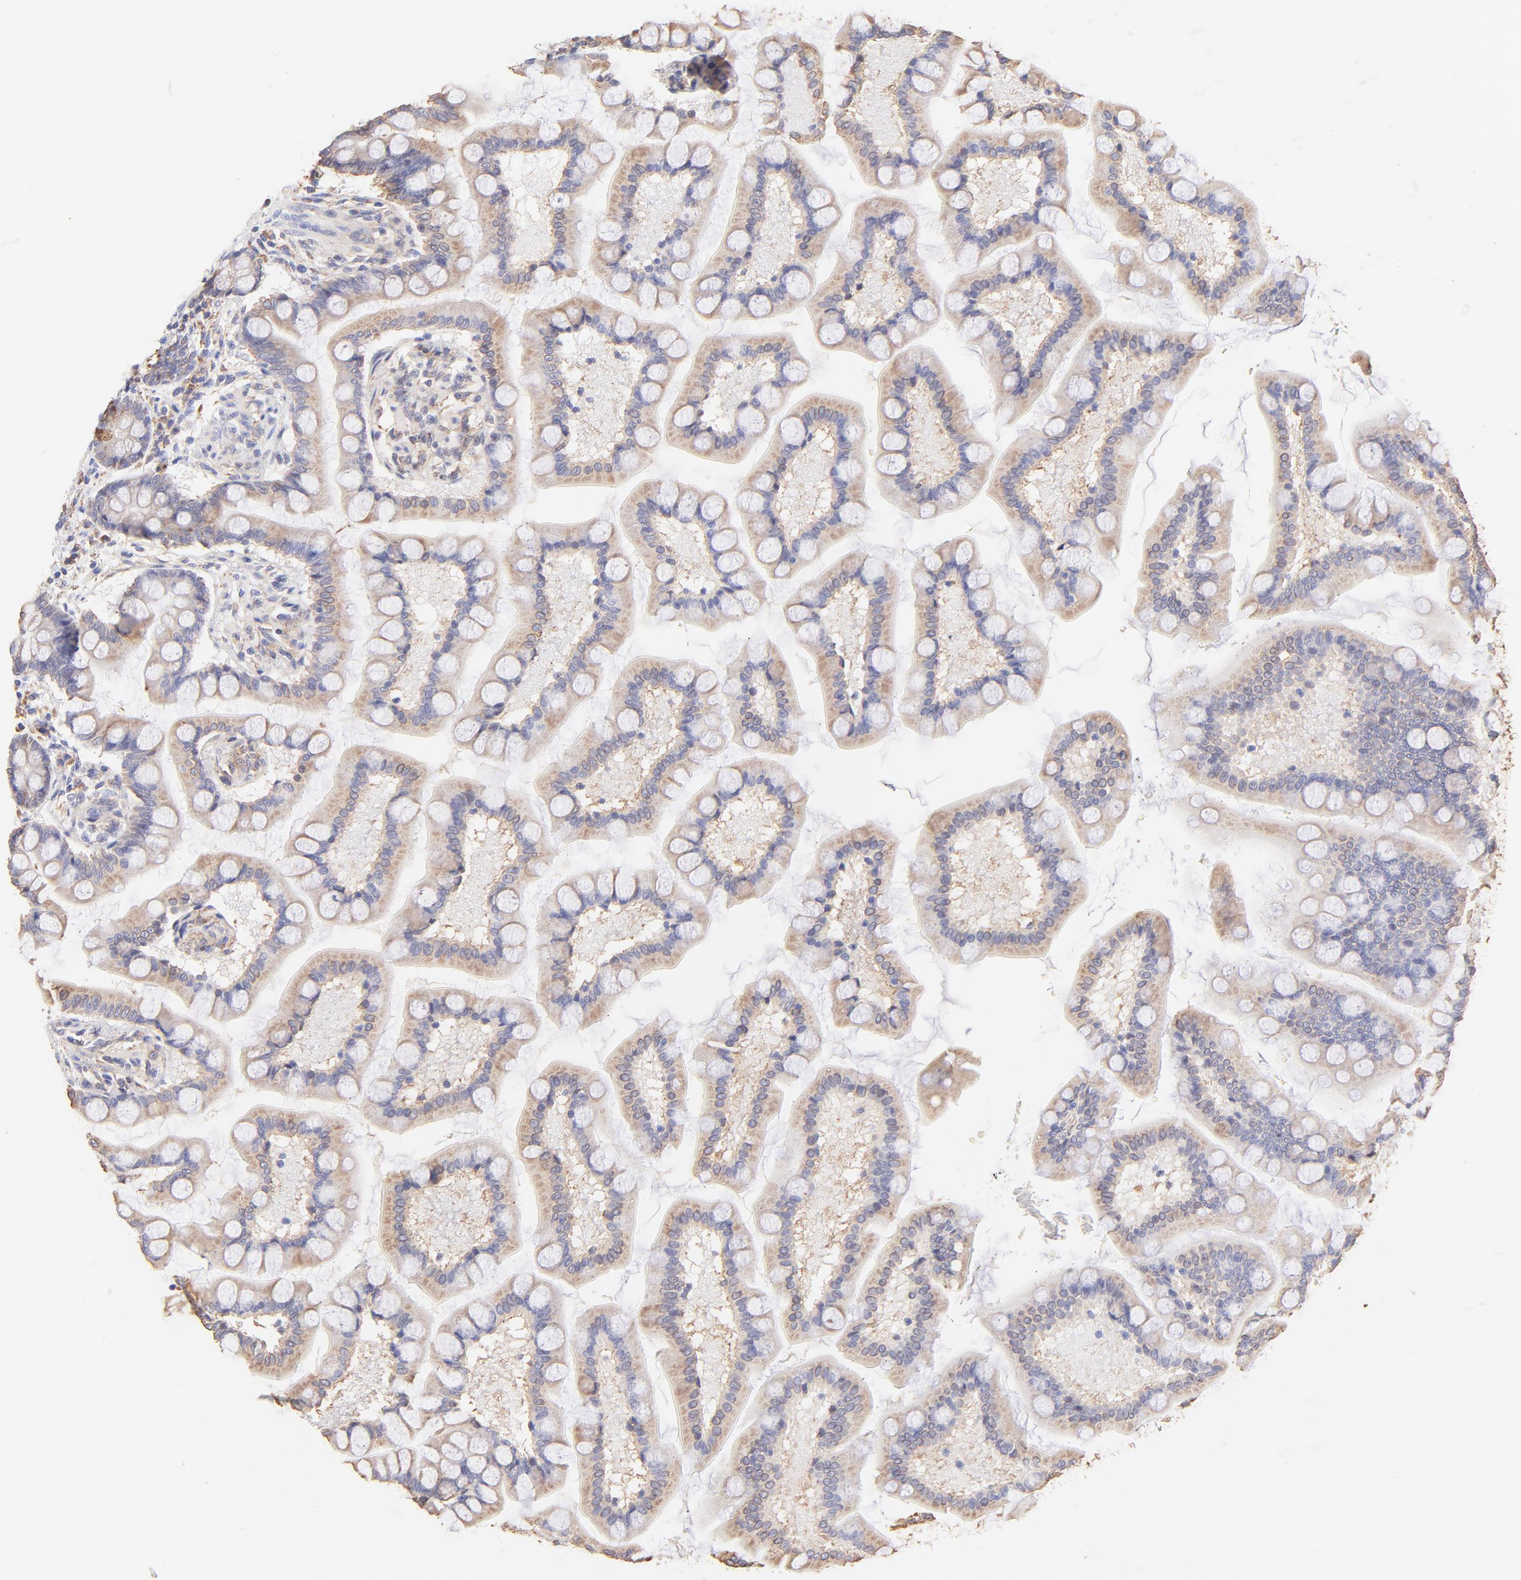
{"staining": {"intensity": "moderate", "quantity": ">75%", "location": "cytoplasmic/membranous"}, "tissue": "small intestine", "cell_type": "Glandular cells", "image_type": "normal", "snomed": [{"axis": "morphology", "description": "Normal tissue, NOS"}, {"axis": "topography", "description": "Small intestine"}], "caption": "Protein analysis of benign small intestine shows moderate cytoplasmic/membranous positivity in approximately >75% of glandular cells. (Brightfield microscopy of DAB IHC at high magnification).", "gene": "BGN", "patient": {"sex": "male", "age": 41}}